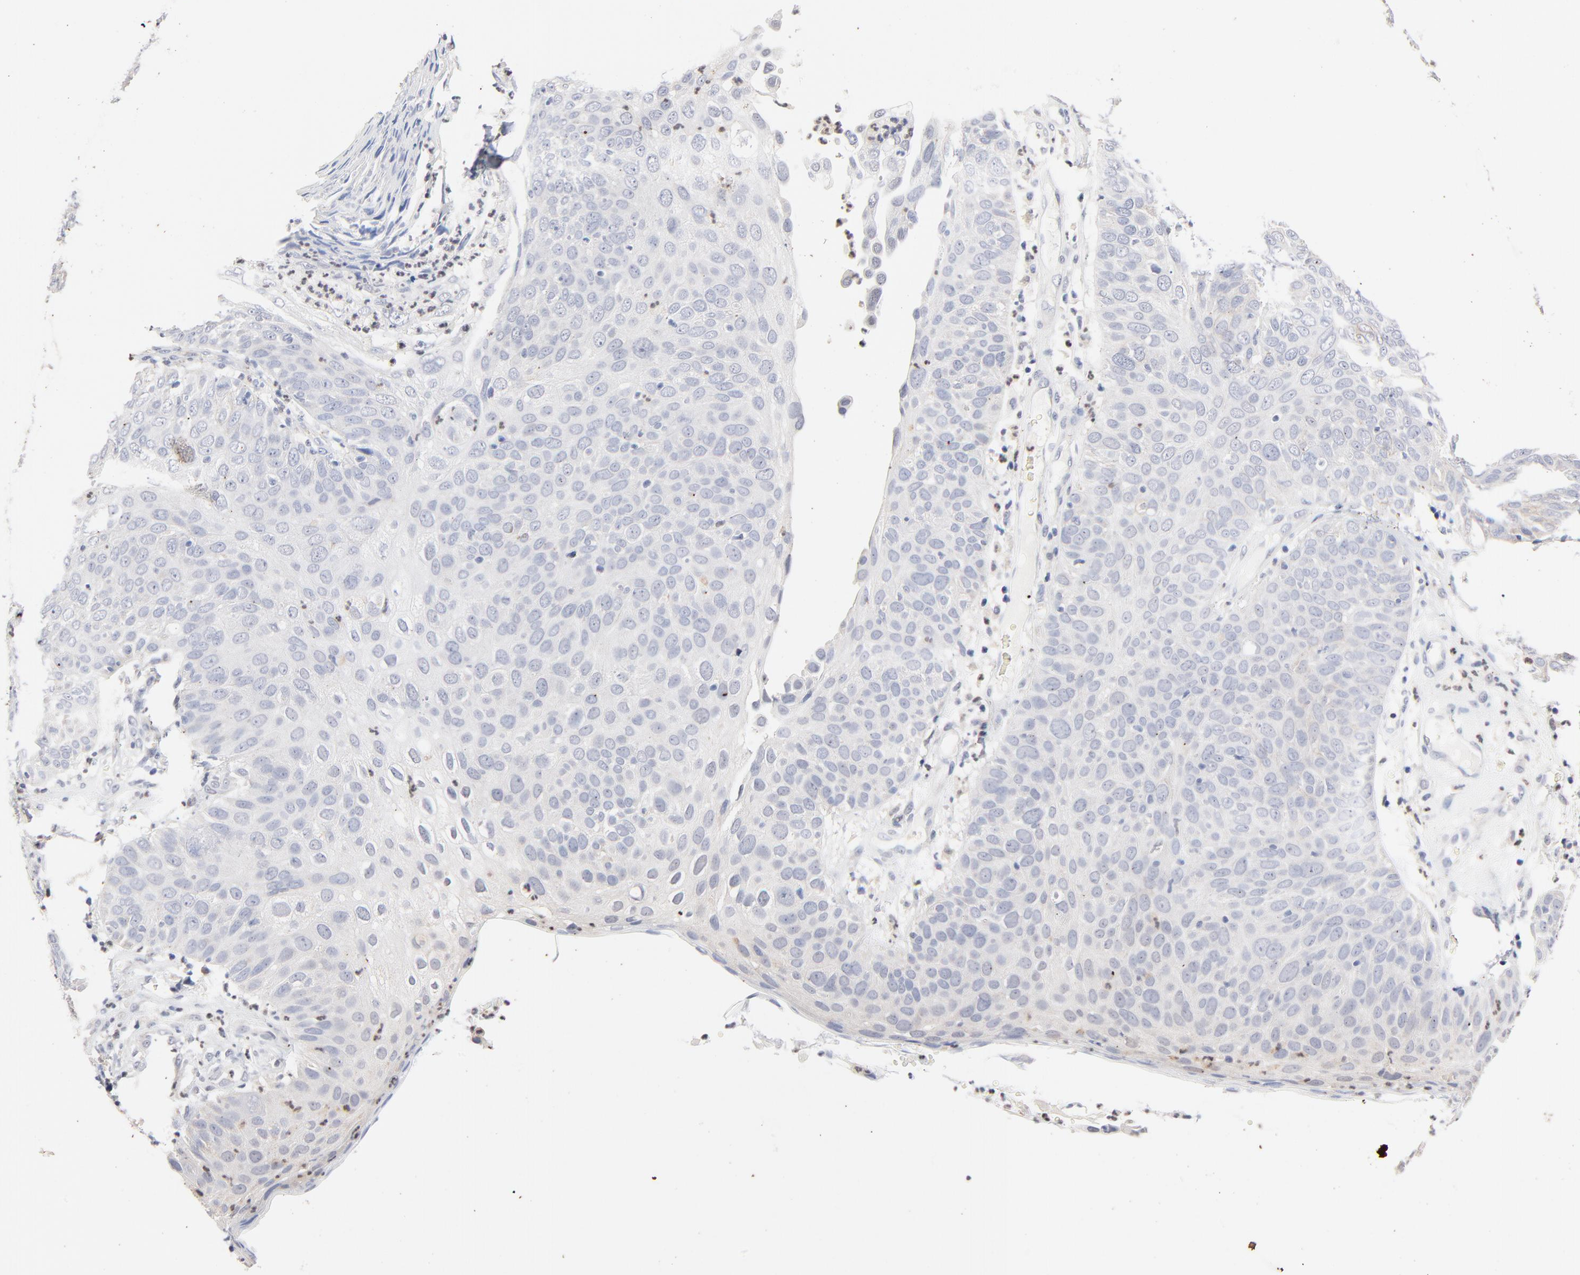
{"staining": {"intensity": "moderate", "quantity": "25%-75%", "location": "cytoplasmic/membranous"}, "tissue": "skin cancer", "cell_type": "Tumor cells", "image_type": "cancer", "snomed": [{"axis": "morphology", "description": "Squamous cell carcinoma, NOS"}, {"axis": "topography", "description": "Skin"}], "caption": "Skin cancer (squamous cell carcinoma) tissue reveals moderate cytoplasmic/membranous positivity in about 25%-75% of tumor cells, visualized by immunohistochemistry.", "gene": "AADAC", "patient": {"sex": "male", "age": 87}}